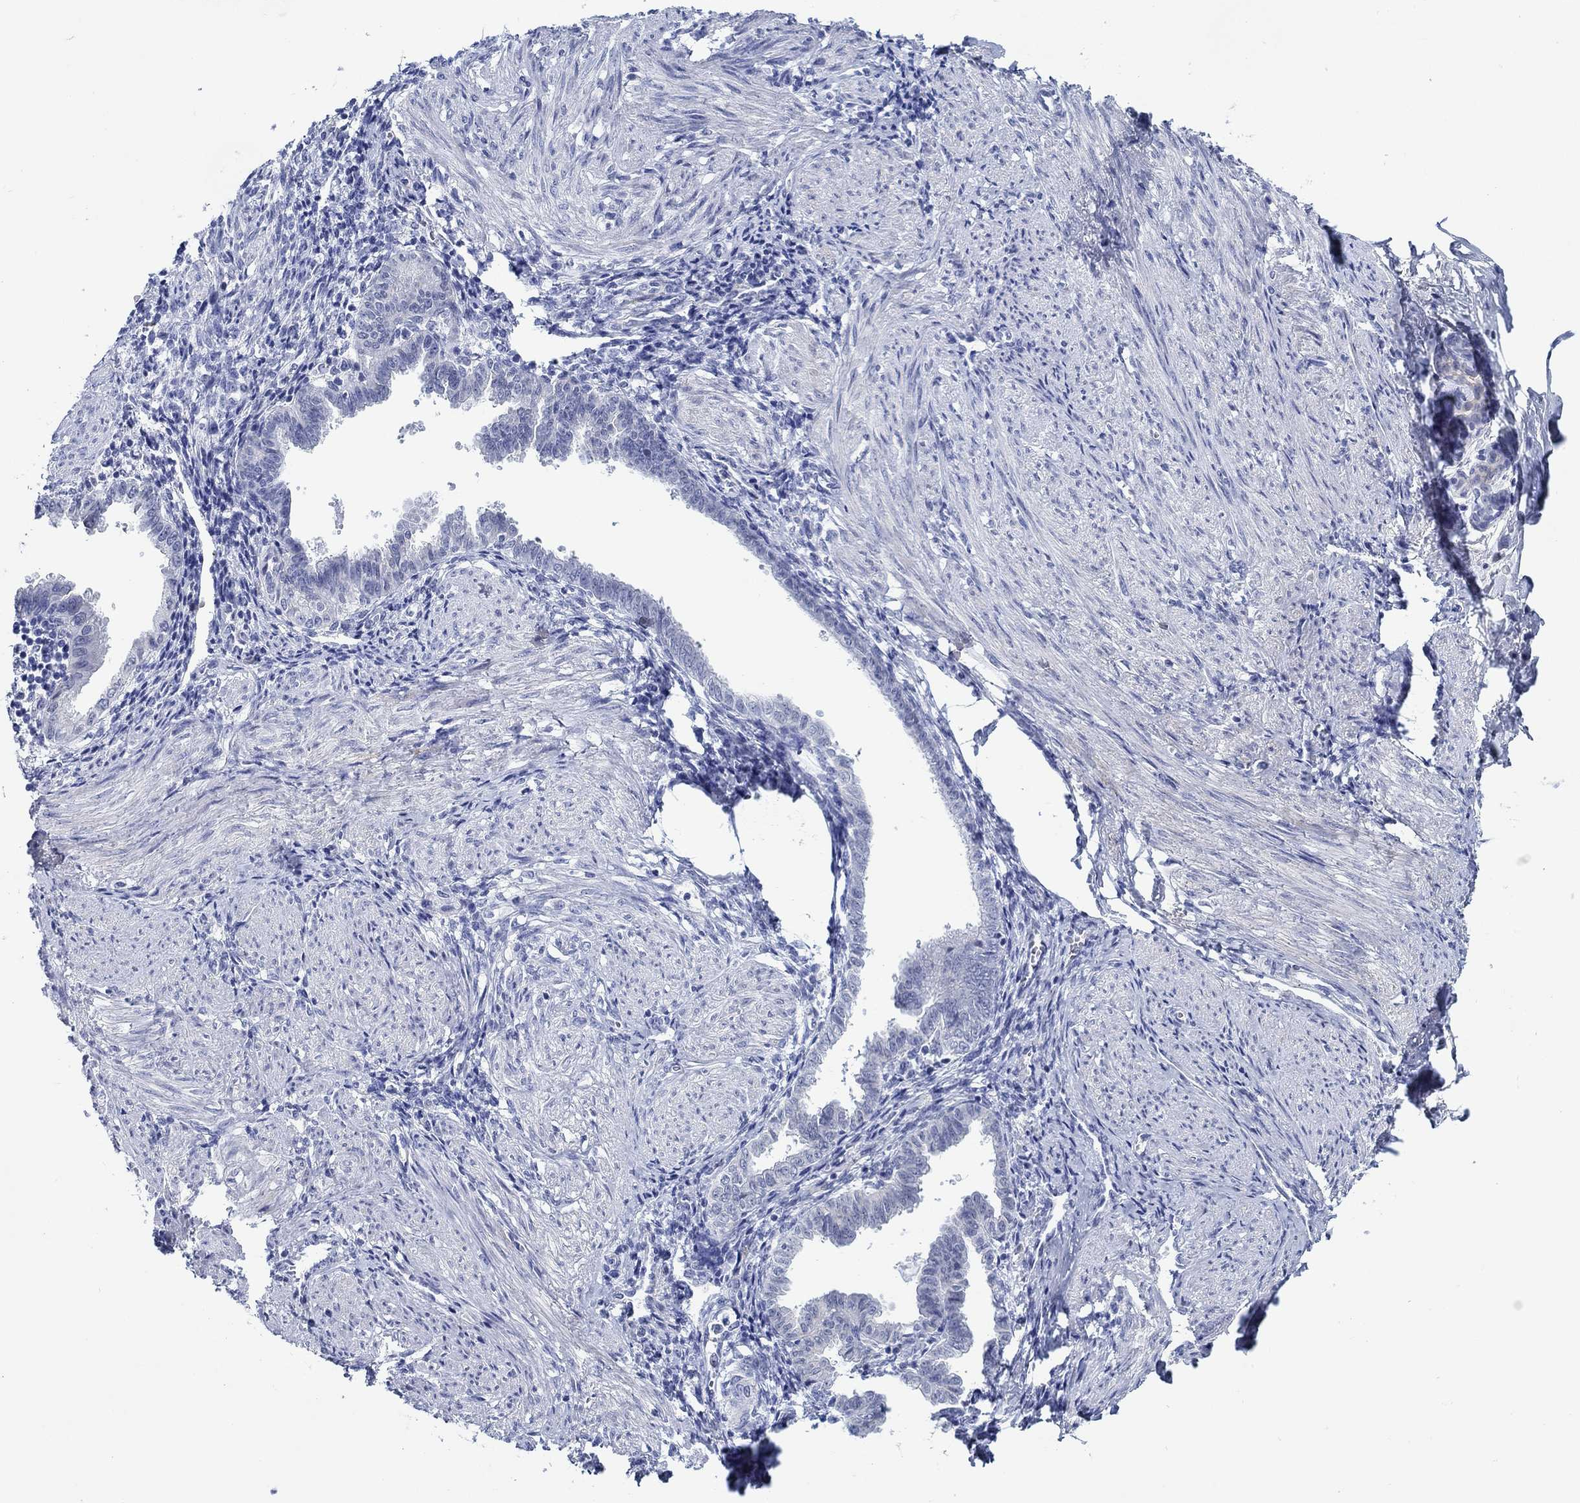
{"staining": {"intensity": "negative", "quantity": "none", "location": "none"}, "tissue": "endometrium", "cell_type": "Cells in endometrial stroma", "image_type": "normal", "snomed": [{"axis": "morphology", "description": "Normal tissue, NOS"}, {"axis": "topography", "description": "Endometrium"}], "caption": "Immunohistochemistry of unremarkable endometrium demonstrates no positivity in cells in endometrial stroma. The staining is performed using DAB (3,3'-diaminobenzidine) brown chromogen with nuclei counter-stained in using hematoxylin.", "gene": "MC2R", "patient": {"sex": "female", "age": 37}}